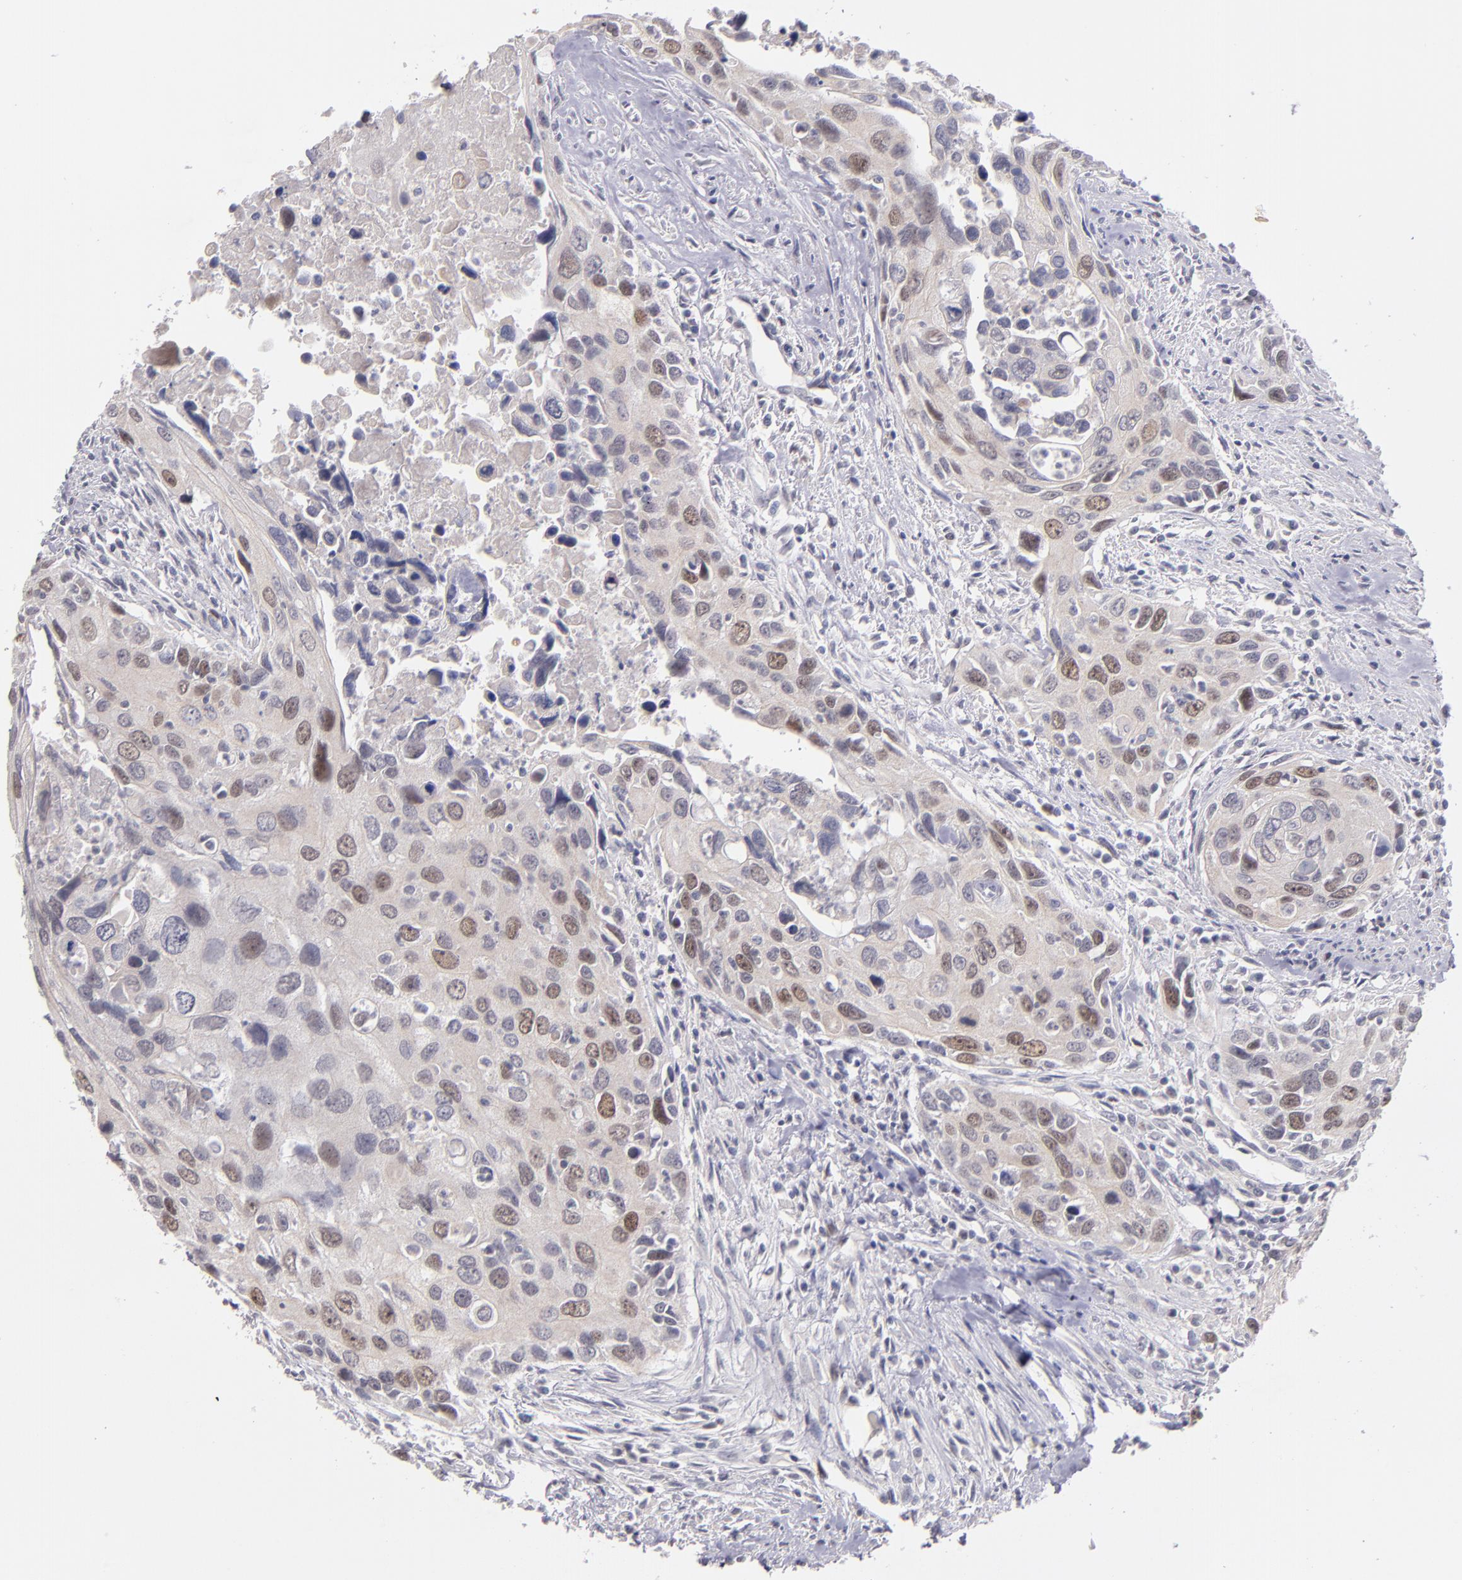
{"staining": {"intensity": "moderate", "quantity": "25%-75%", "location": "nuclear"}, "tissue": "urothelial cancer", "cell_type": "Tumor cells", "image_type": "cancer", "snomed": [{"axis": "morphology", "description": "Urothelial carcinoma, High grade"}, {"axis": "topography", "description": "Urinary bladder"}], "caption": "Urothelial carcinoma (high-grade) tissue shows moderate nuclear positivity in about 25%-75% of tumor cells, visualized by immunohistochemistry.", "gene": "CDC7", "patient": {"sex": "male", "age": 71}}